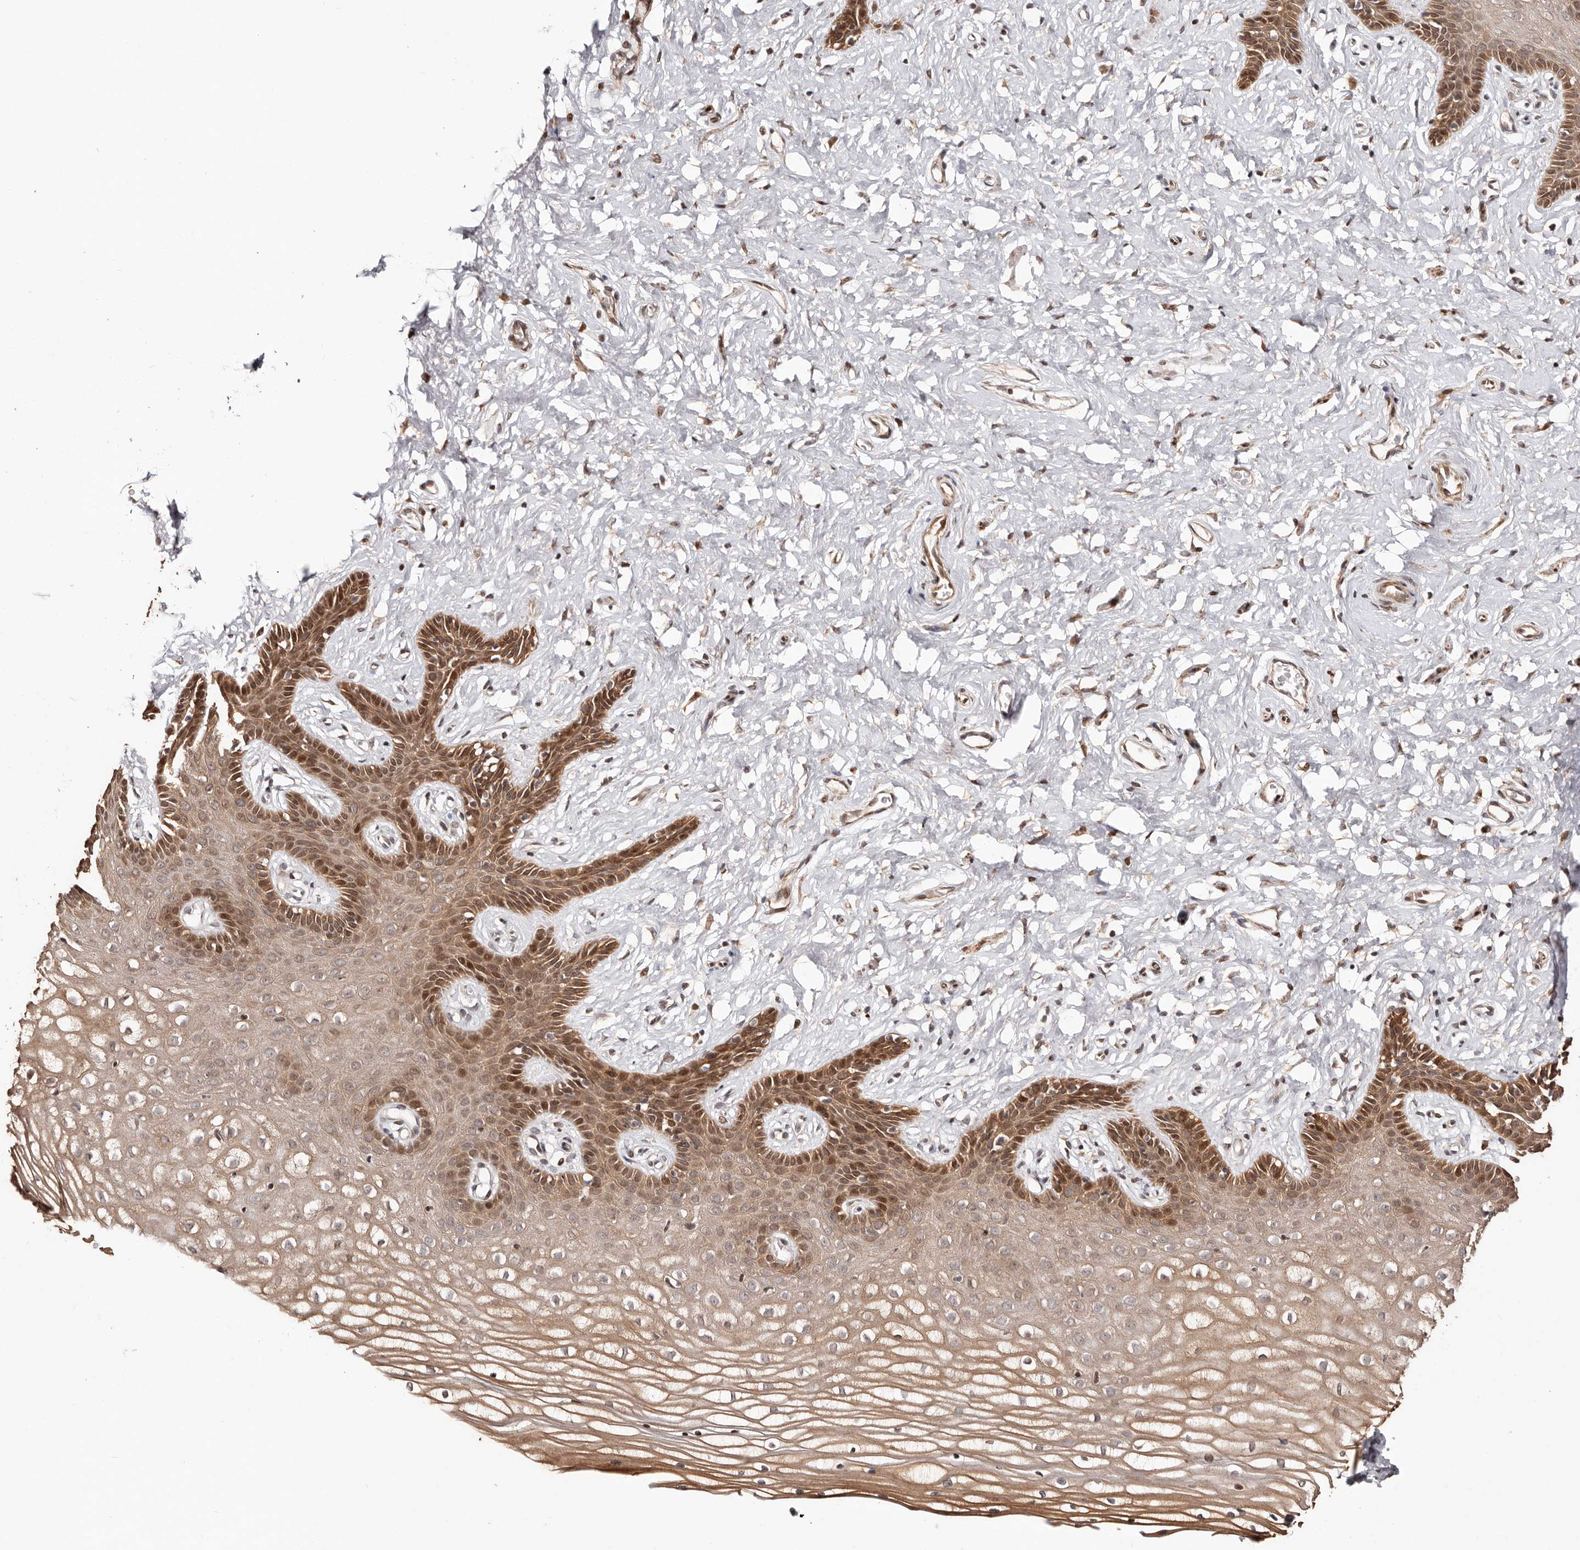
{"staining": {"intensity": "moderate", "quantity": ">75%", "location": "cytoplasmic/membranous,nuclear"}, "tissue": "vagina", "cell_type": "Squamous epithelial cells", "image_type": "normal", "snomed": [{"axis": "morphology", "description": "Normal tissue, NOS"}, {"axis": "topography", "description": "Vagina"}, {"axis": "topography", "description": "Cervix"}], "caption": "Moderate cytoplasmic/membranous,nuclear staining is present in about >75% of squamous epithelial cells in normal vagina. (DAB (3,3'-diaminobenzidine) IHC, brown staining for protein, blue staining for nuclei).", "gene": "HIVEP3", "patient": {"sex": "female", "age": 40}}